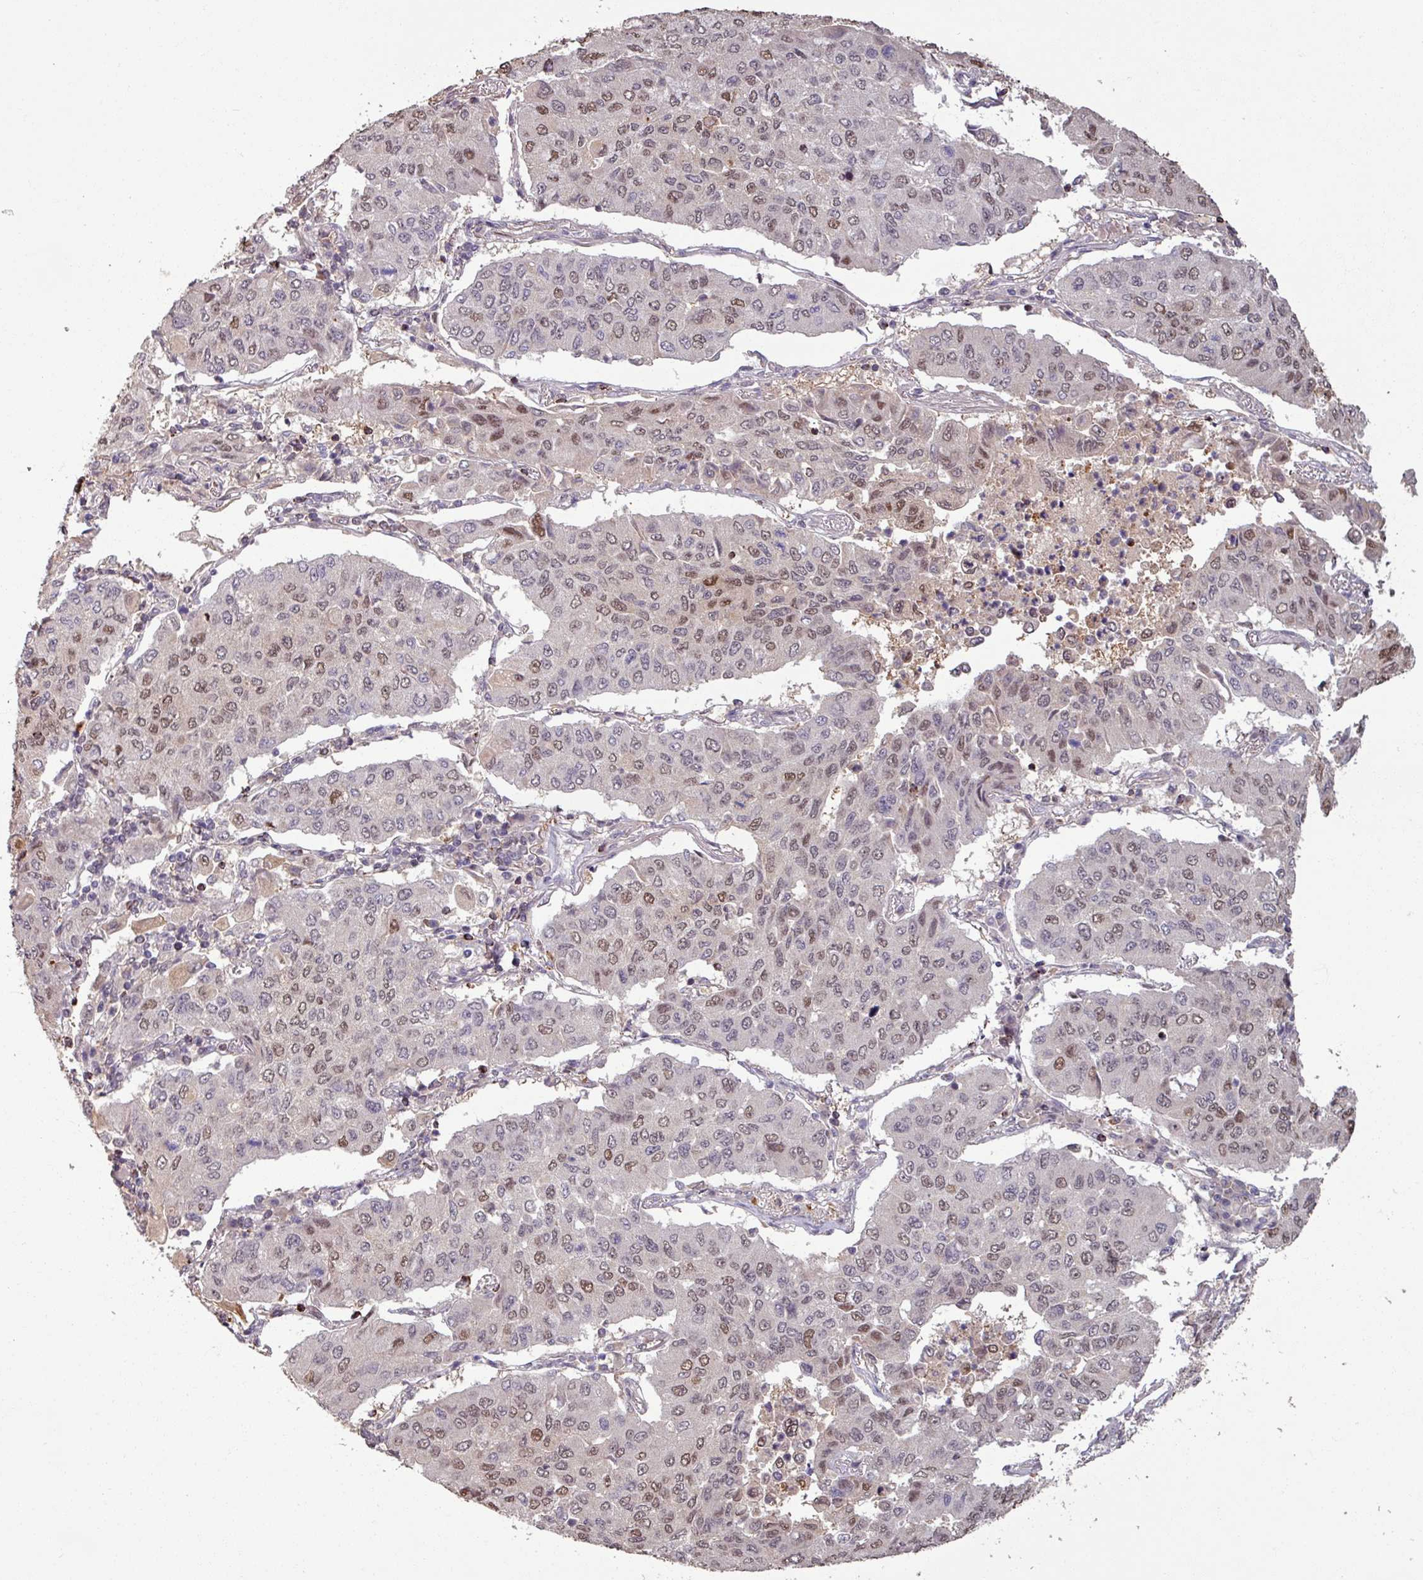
{"staining": {"intensity": "moderate", "quantity": ">75%", "location": "nuclear"}, "tissue": "lung cancer", "cell_type": "Tumor cells", "image_type": "cancer", "snomed": [{"axis": "morphology", "description": "Squamous cell carcinoma, NOS"}, {"axis": "topography", "description": "Lung"}], "caption": "An image showing moderate nuclear positivity in about >75% of tumor cells in lung cancer, as visualized by brown immunohistochemical staining.", "gene": "OR6B1", "patient": {"sex": "male", "age": 74}}